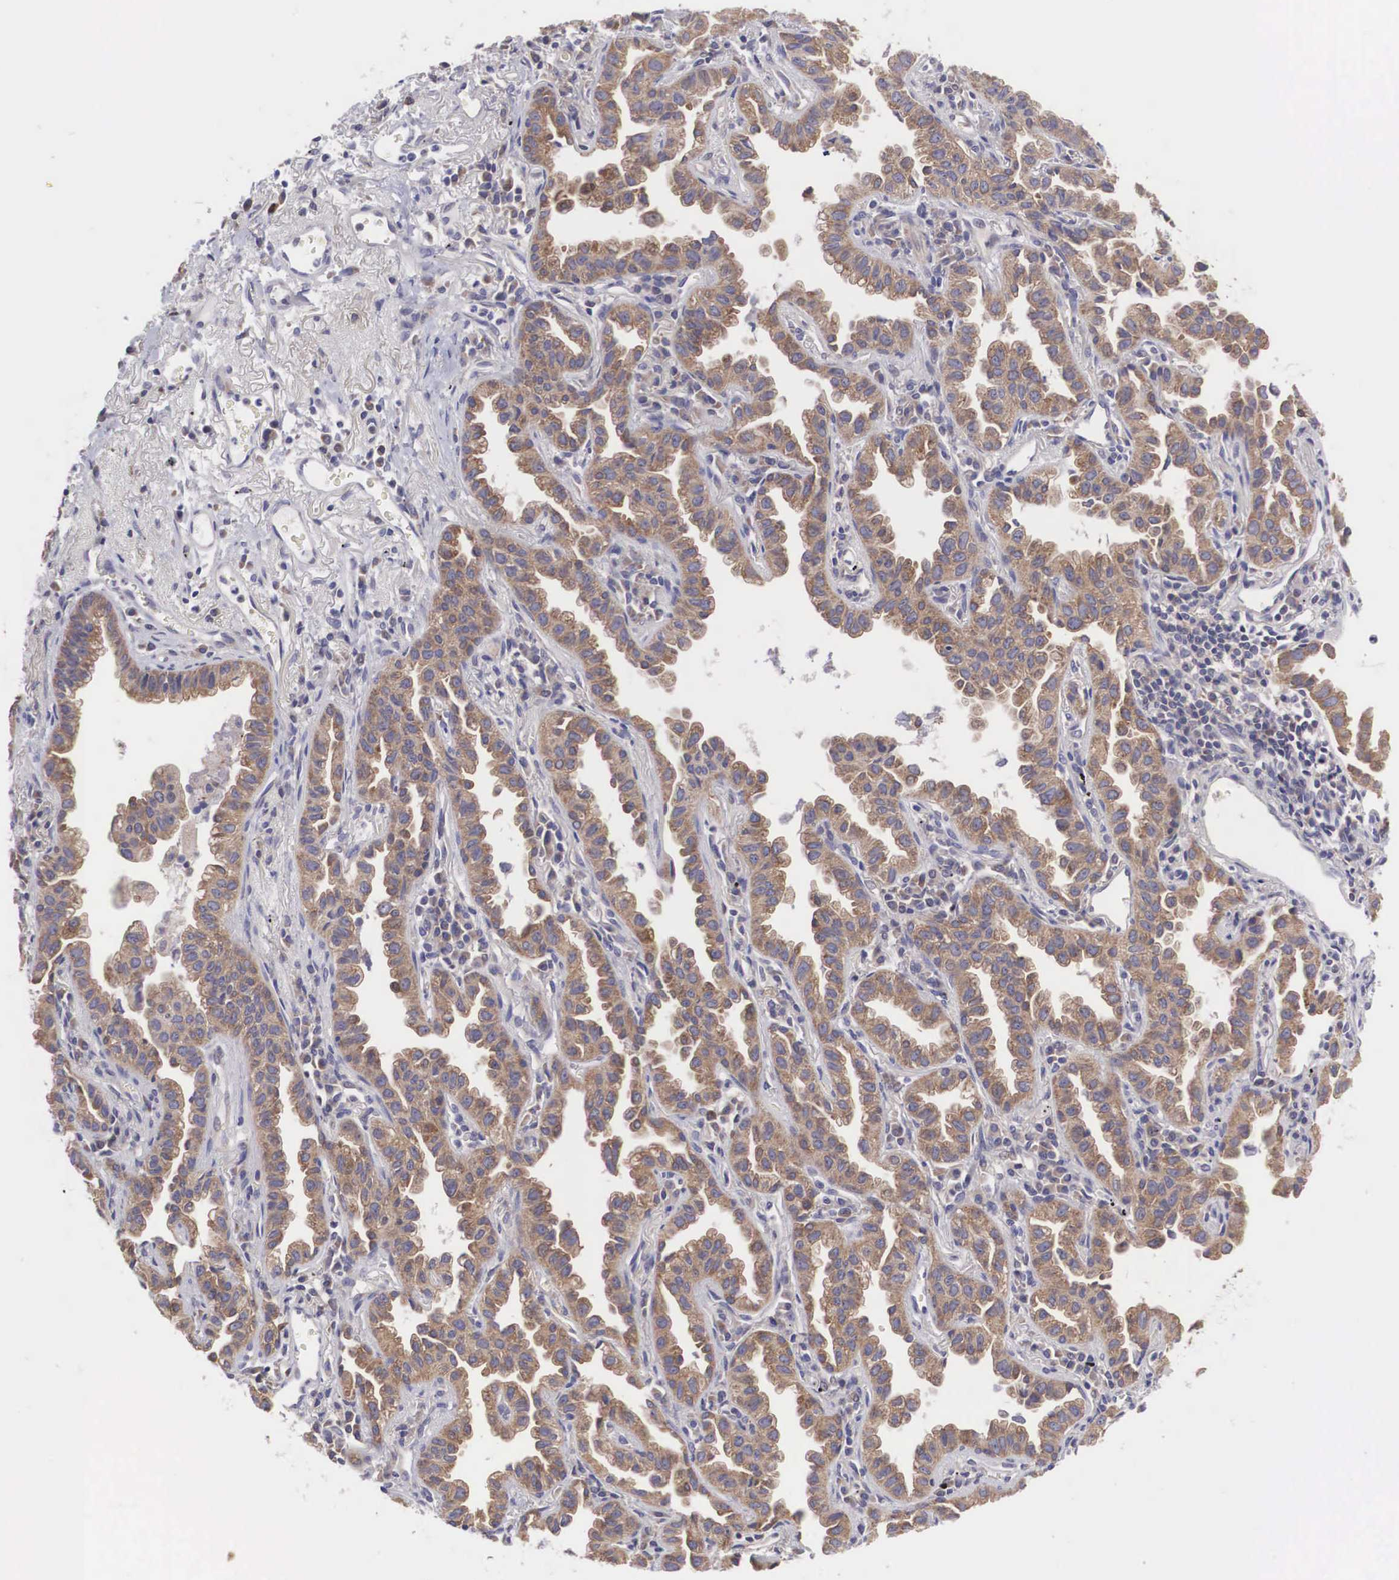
{"staining": {"intensity": "weak", "quantity": ">75%", "location": "cytoplasmic/membranous"}, "tissue": "lung cancer", "cell_type": "Tumor cells", "image_type": "cancer", "snomed": [{"axis": "morphology", "description": "Adenocarcinoma, NOS"}, {"axis": "topography", "description": "Lung"}], "caption": "Immunohistochemistry of human lung cancer reveals low levels of weak cytoplasmic/membranous positivity in about >75% of tumor cells.", "gene": "TXLNG", "patient": {"sex": "female", "age": 50}}